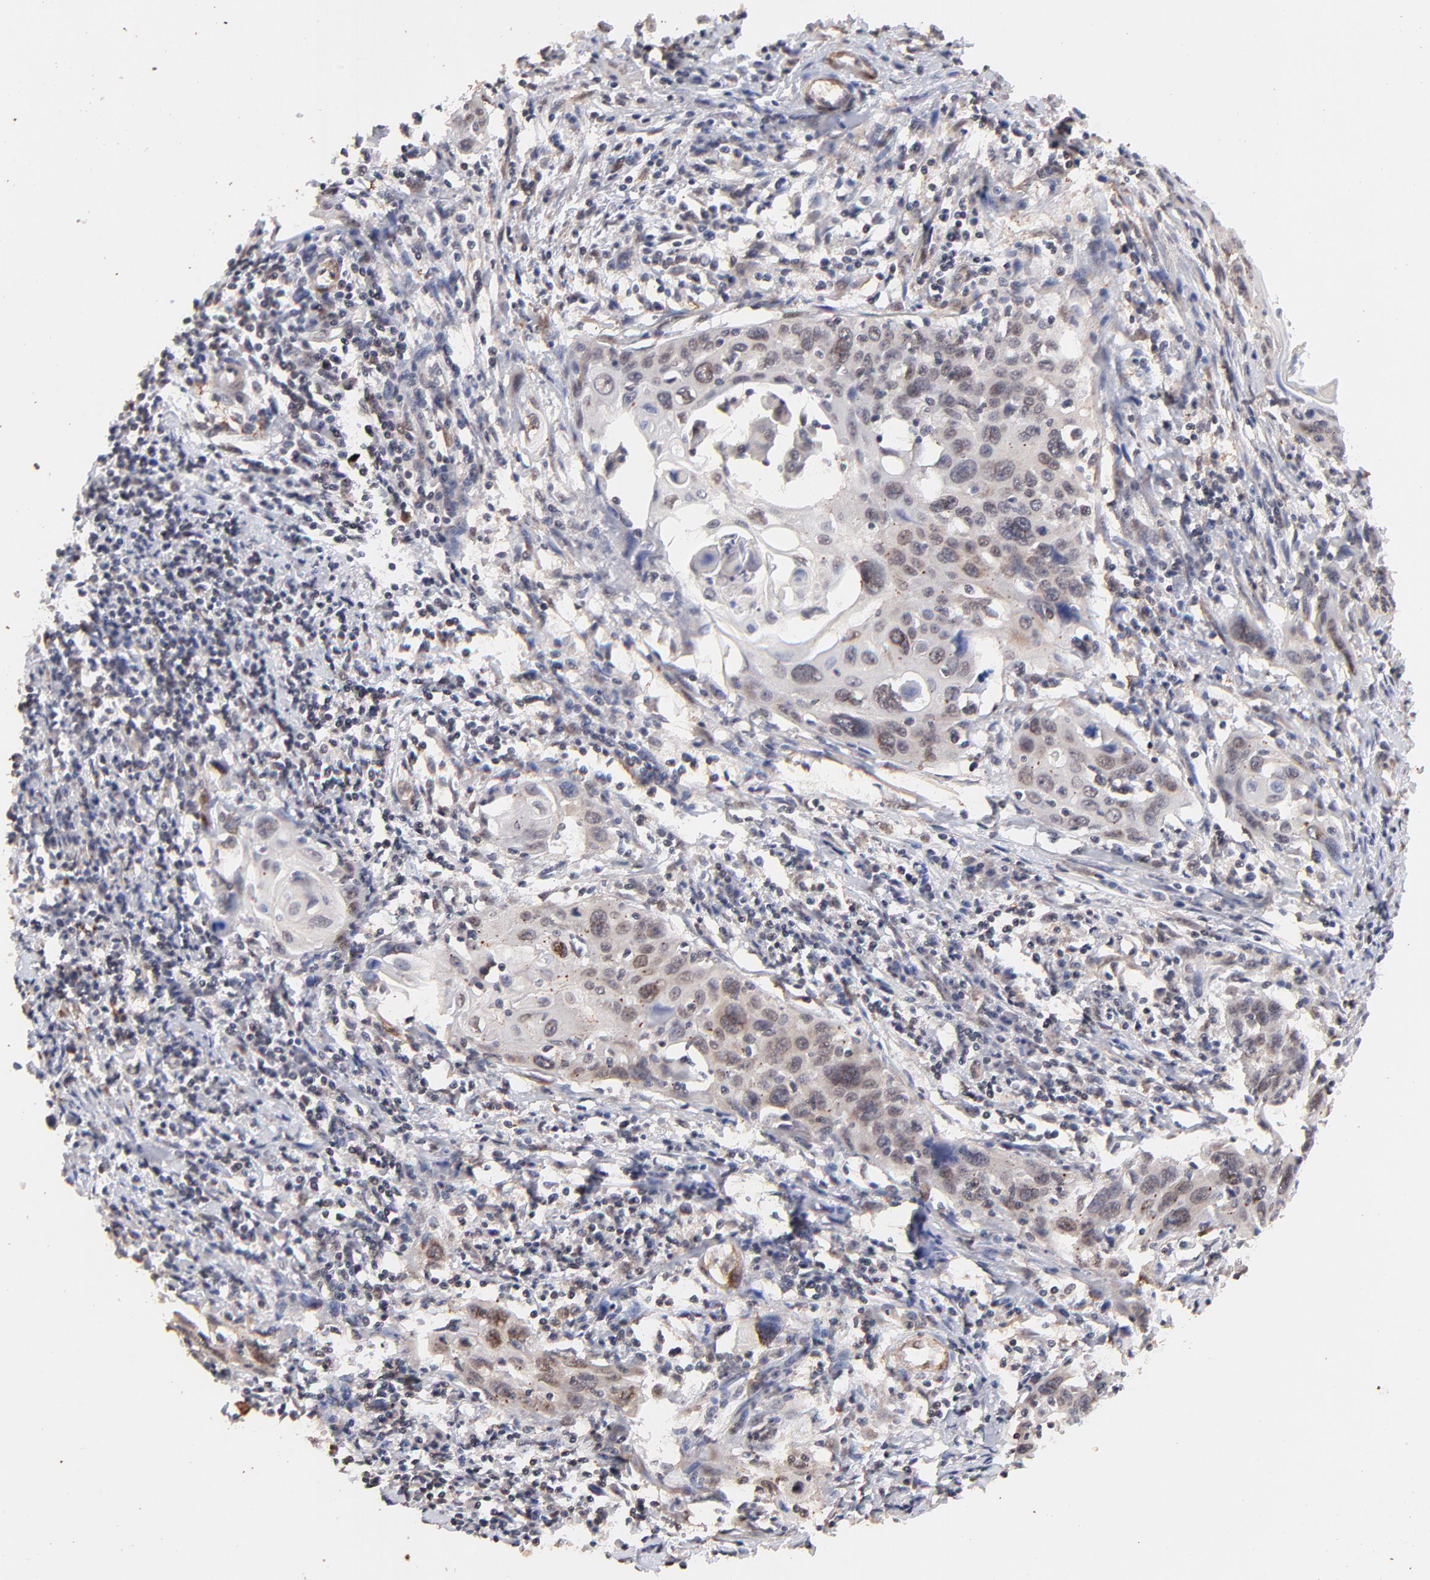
{"staining": {"intensity": "weak", "quantity": "25%-75%", "location": "cytoplasmic/membranous,nuclear"}, "tissue": "cervical cancer", "cell_type": "Tumor cells", "image_type": "cancer", "snomed": [{"axis": "morphology", "description": "Squamous cell carcinoma, NOS"}, {"axis": "topography", "description": "Cervix"}], "caption": "A high-resolution photomicrograph shows immunohistochemistry staining of cervical cancer (squamous cell carcinoma), which demonstrates weak cytoplasmic/membranous and nuclear positivity in approximately 25%-75% of tumor cells.", "gene": "ZFP92", "patient": {"sex": "female", "age": 54}}